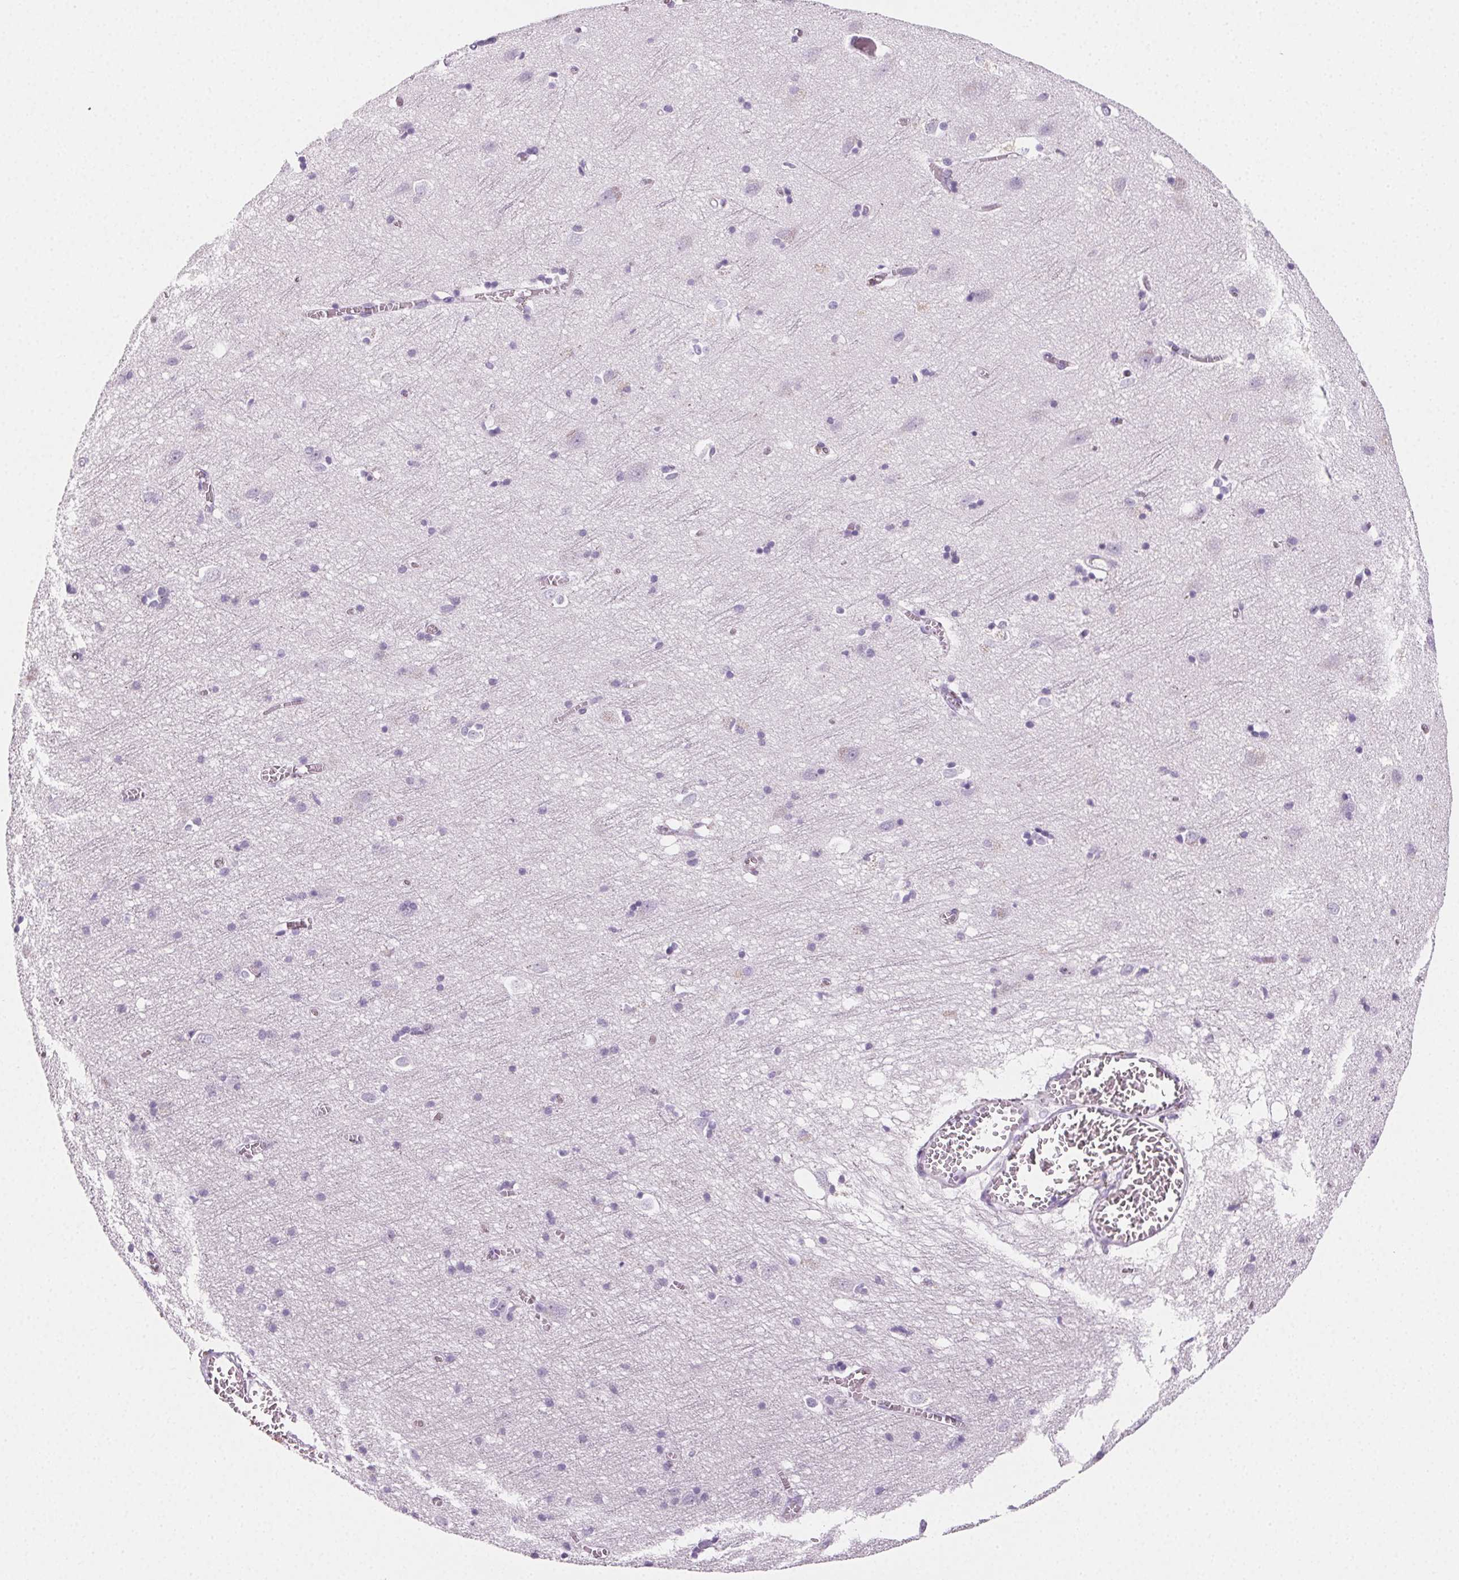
{"staining": {"intensity": "negative", "quantity": "none", "location": "none"}, "tissue": "cerebral cortex", "cell_type": "Endothelial cells", "image_type": "normal", "snomed": [{"axis": "morphology", "description": "Normal tissue, NOS"}, {"axis": "topography", "description": "Cerebral cortex"}], "caption": "Cerebral cortex was stained to show a protein in brown. There is no significant positivity in endothelial cells. (DAB immunohistochemistry (IHC) with hematoxylin counter stain).", "gene": "PRSS1", "patient": {"sex": "male", "age": 70}}